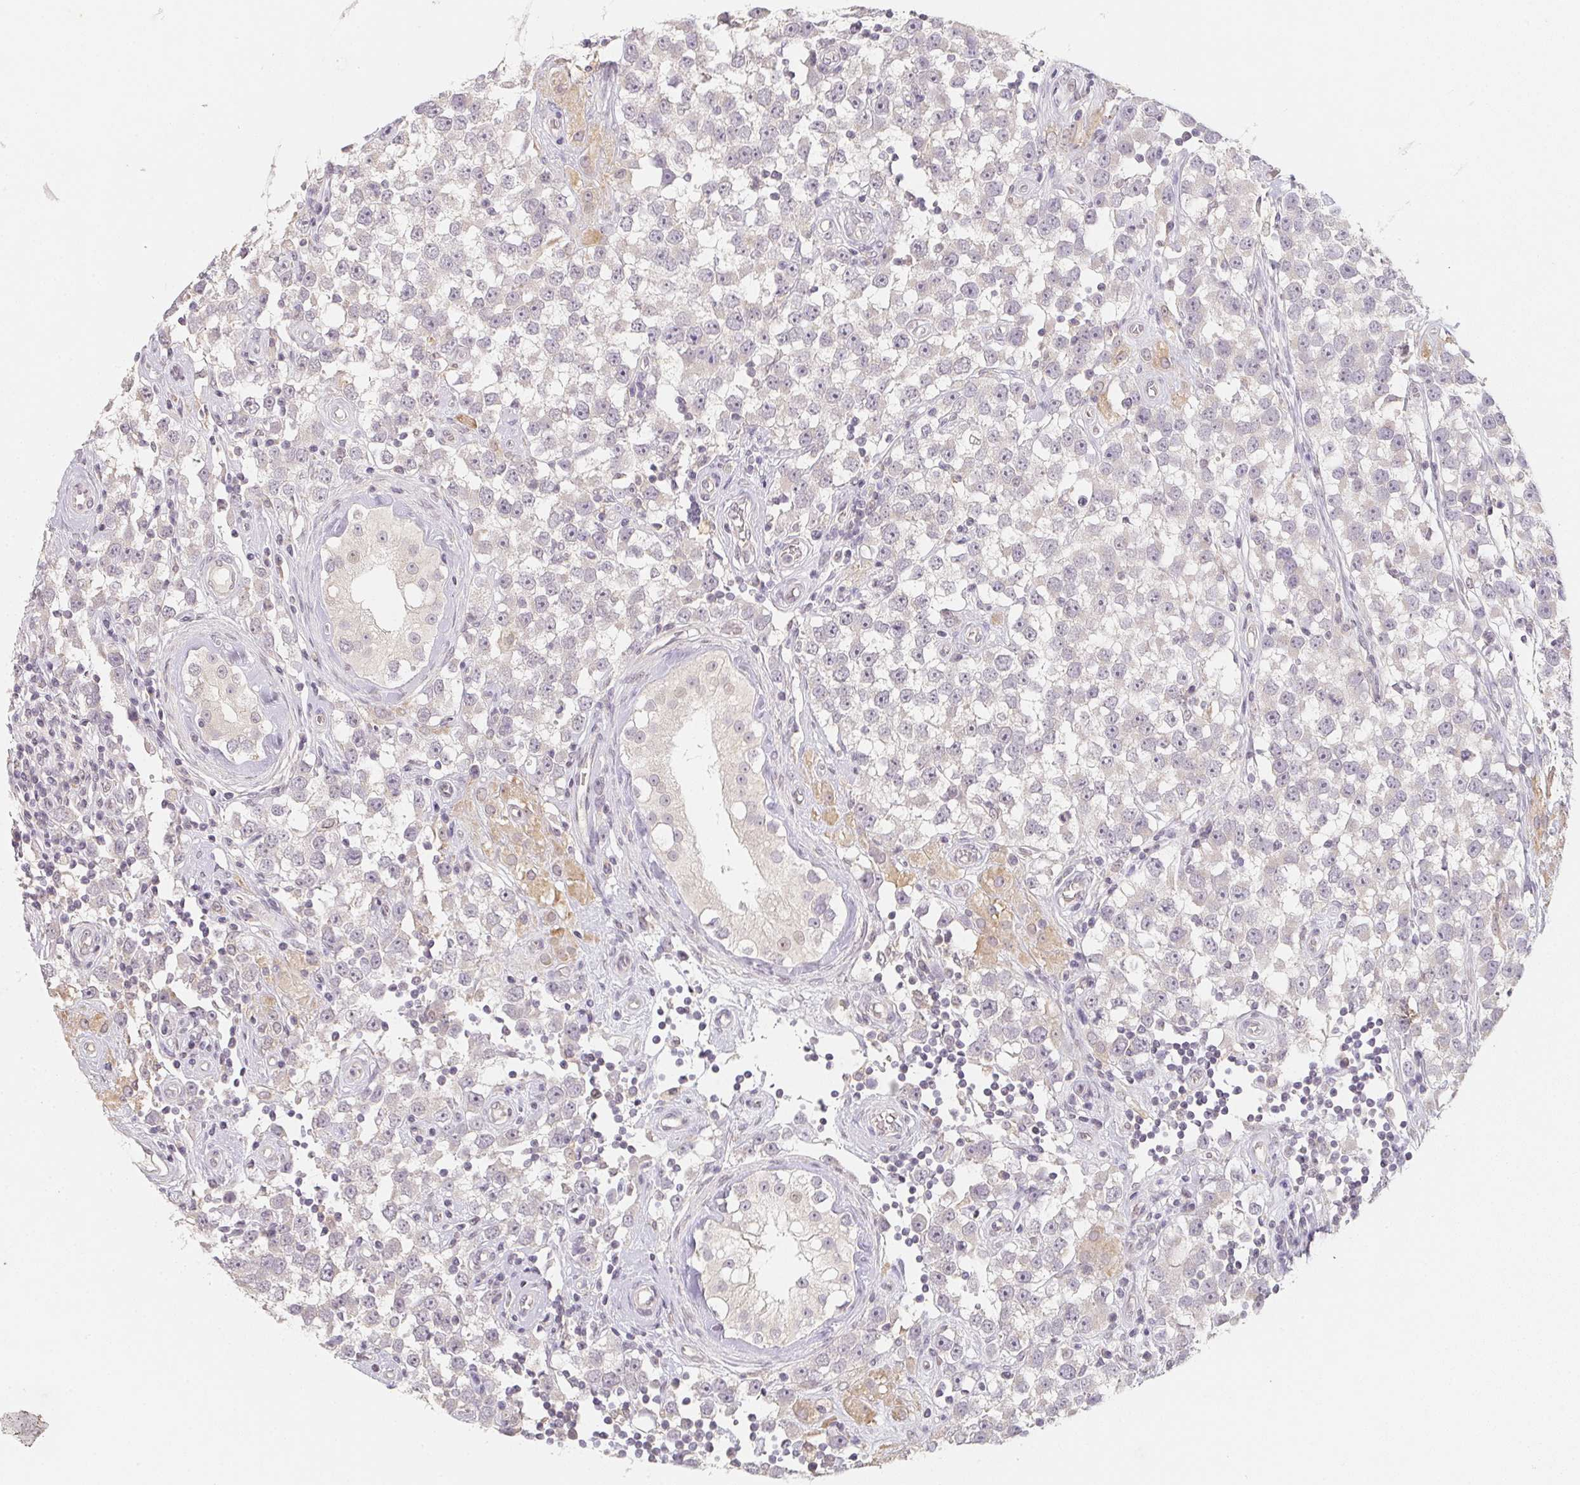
{"staining": {"intensity": "negative", "quantity": "none", "location": "none"}, "tissue": "testis cancer", "cell_type": "Tumor cells", "image_type": "cancer", "snomed": [{"axis": "morphology", "description": "Seminoma, NOS"}, {"axis": "topography", "description": "Testis"}], "caption": "Tumor cells are negative for protein expression in human seminoma (testis).", "gene": "SOAT1", "patient": {"sex": "male", "age": 34}}